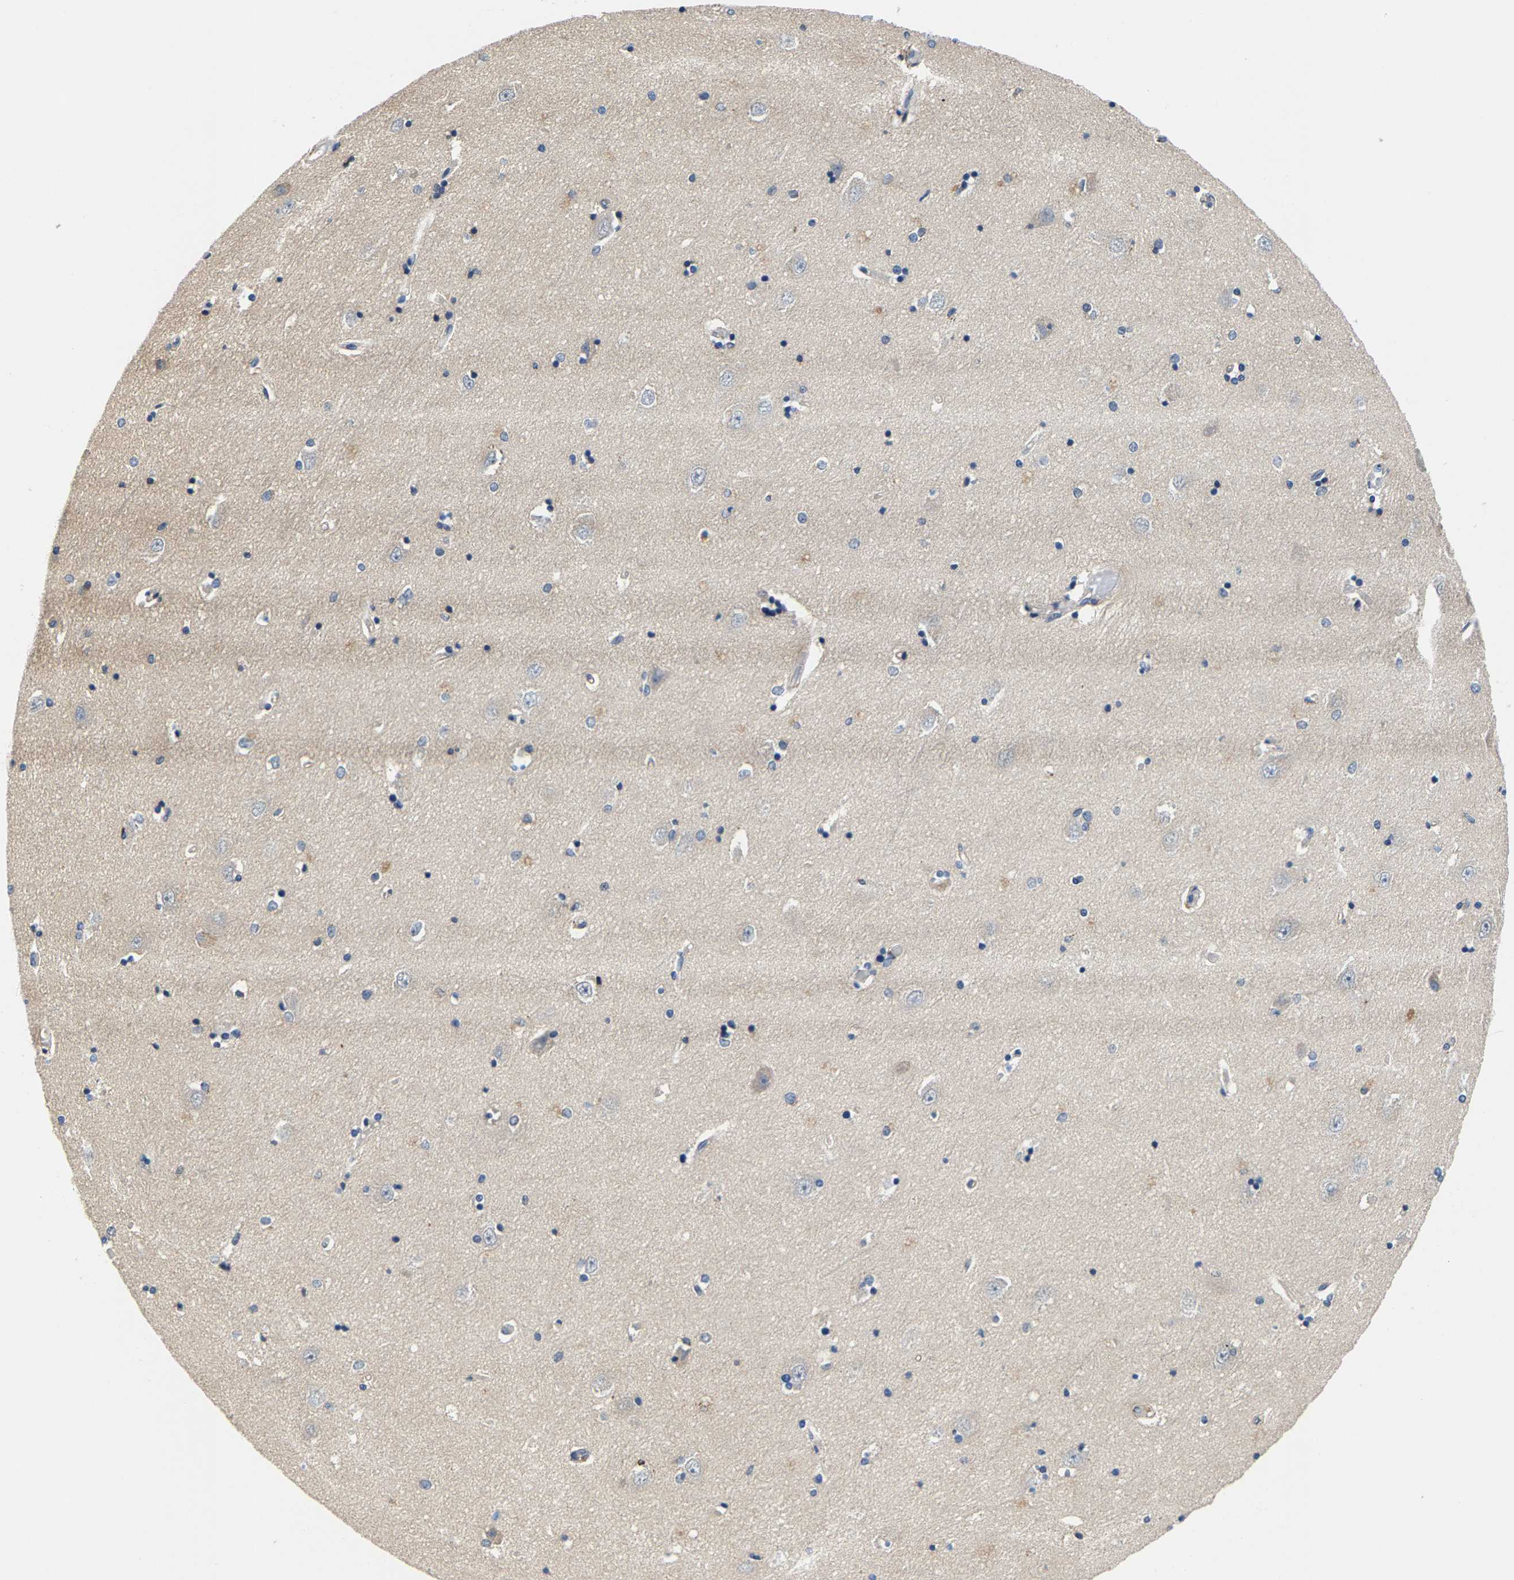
{"staining": {"intensity": "moderate", "quantity": "<25%", "location": "cytoplasmic/membranous"}, "tissue": "hippocampus", "cell_type": "Glial cells", "image_type": "normal", "snomed": [{"axis": "morphology", "description": "Normal tissue, NOS"}, {"axis": "topography", "description": "Hippocampus"}], "caption": "Human hippocampus stained for a protein (brown) exhibits moderate cytoplasmic/membranous positive expression in about <25% of glial cells.", "gene": "SHMT2", "patient": {"sex": "male", "age": 45}}